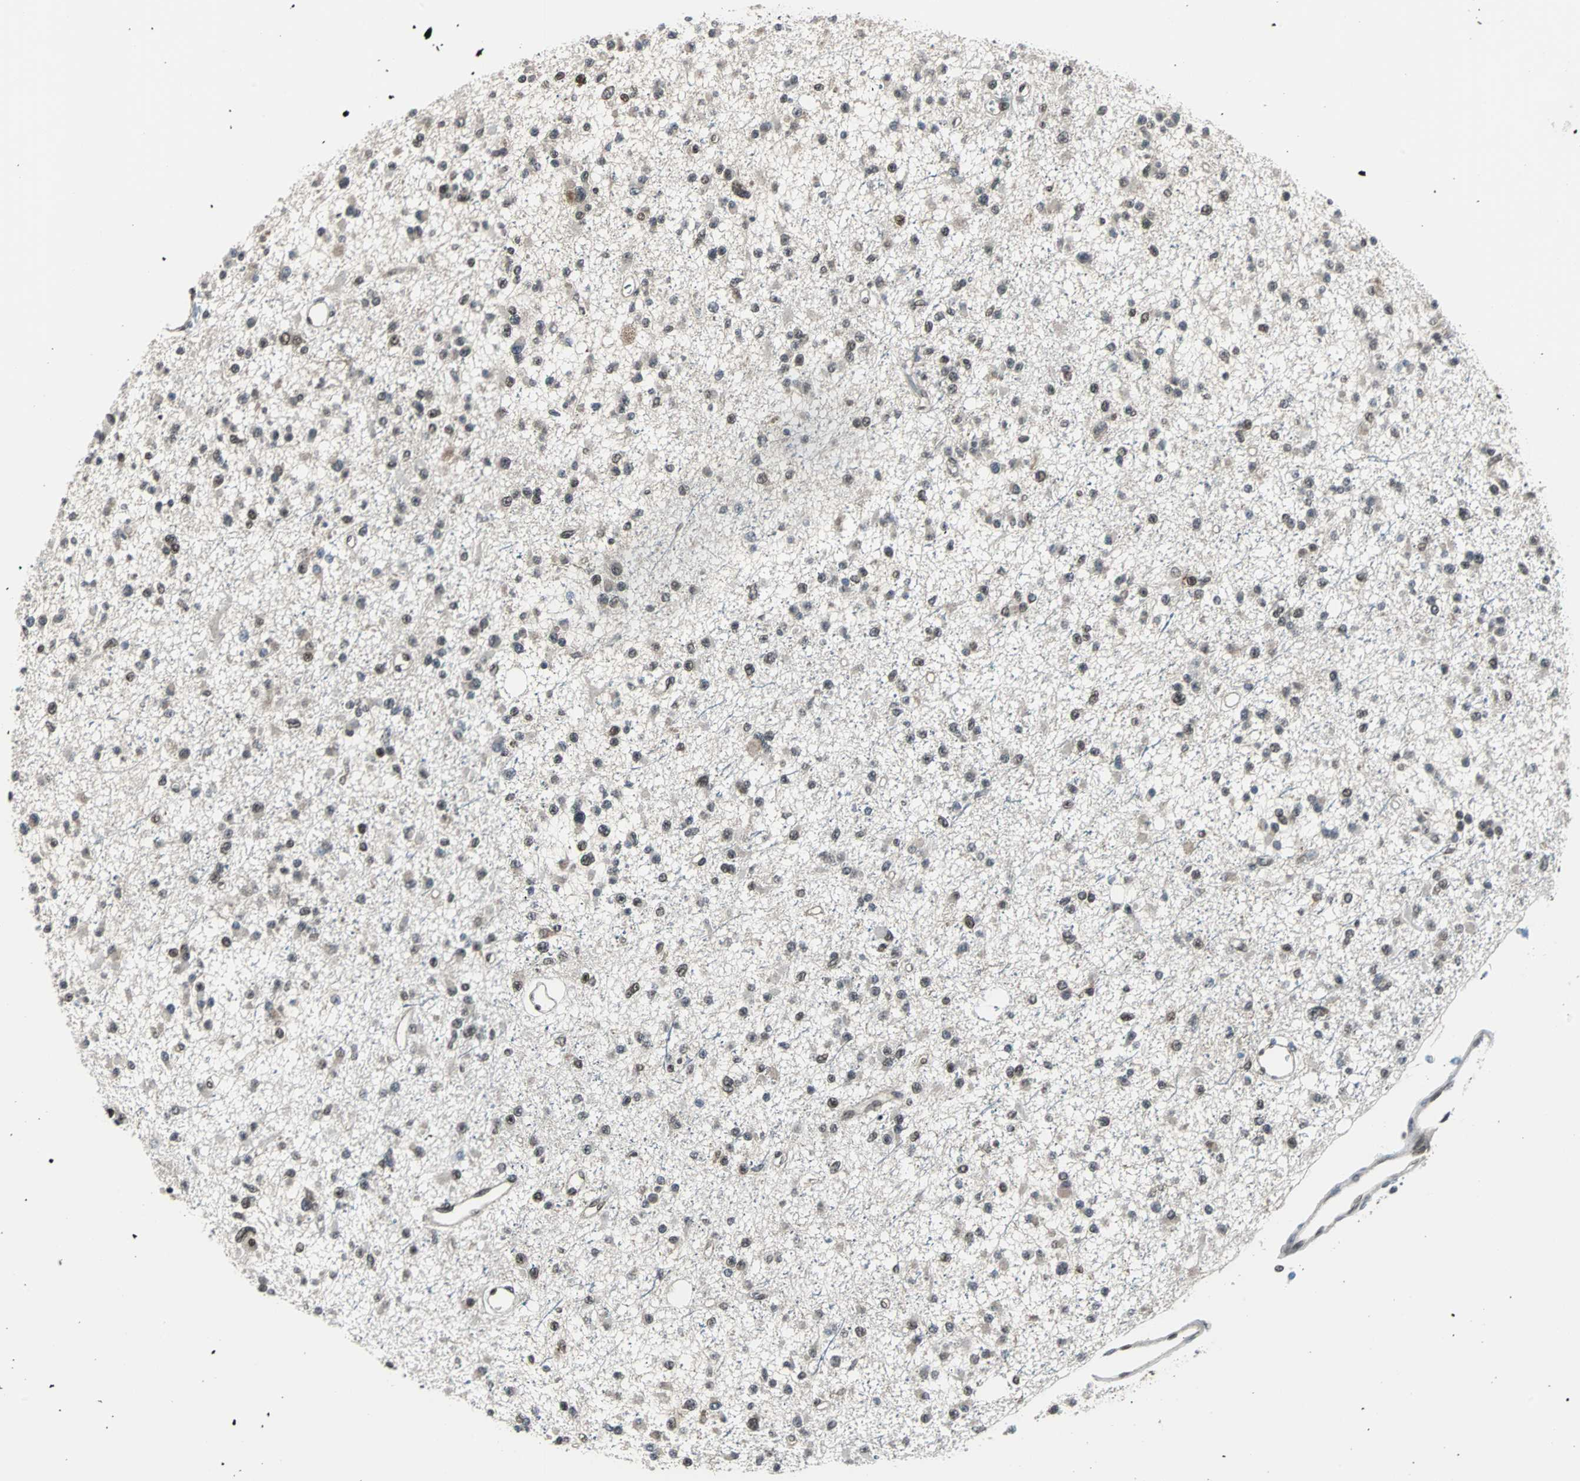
{"staining": {"intensity": "weak", "quantity": "25%-75%", "location": "nuclear"}, "tissue": "glioma", "cell_type": "Tumor cells", "image_type": "cancer", "snomed": [{"axis": "morphology", "description": "Glioma, malignant, Low grade"}, {"axis": "topography", "description": "Brain"}], "caption": "Immunohistochemistry (IHC) (DAB (3,3'-diaminobenzidine)) staining of malignant glioma (low-grade) displays weak nuclear protein staining in approximately 25%-75% of tumor cells.", "gene": "VCP", "patient": {"sex": "female", "age": 22}}